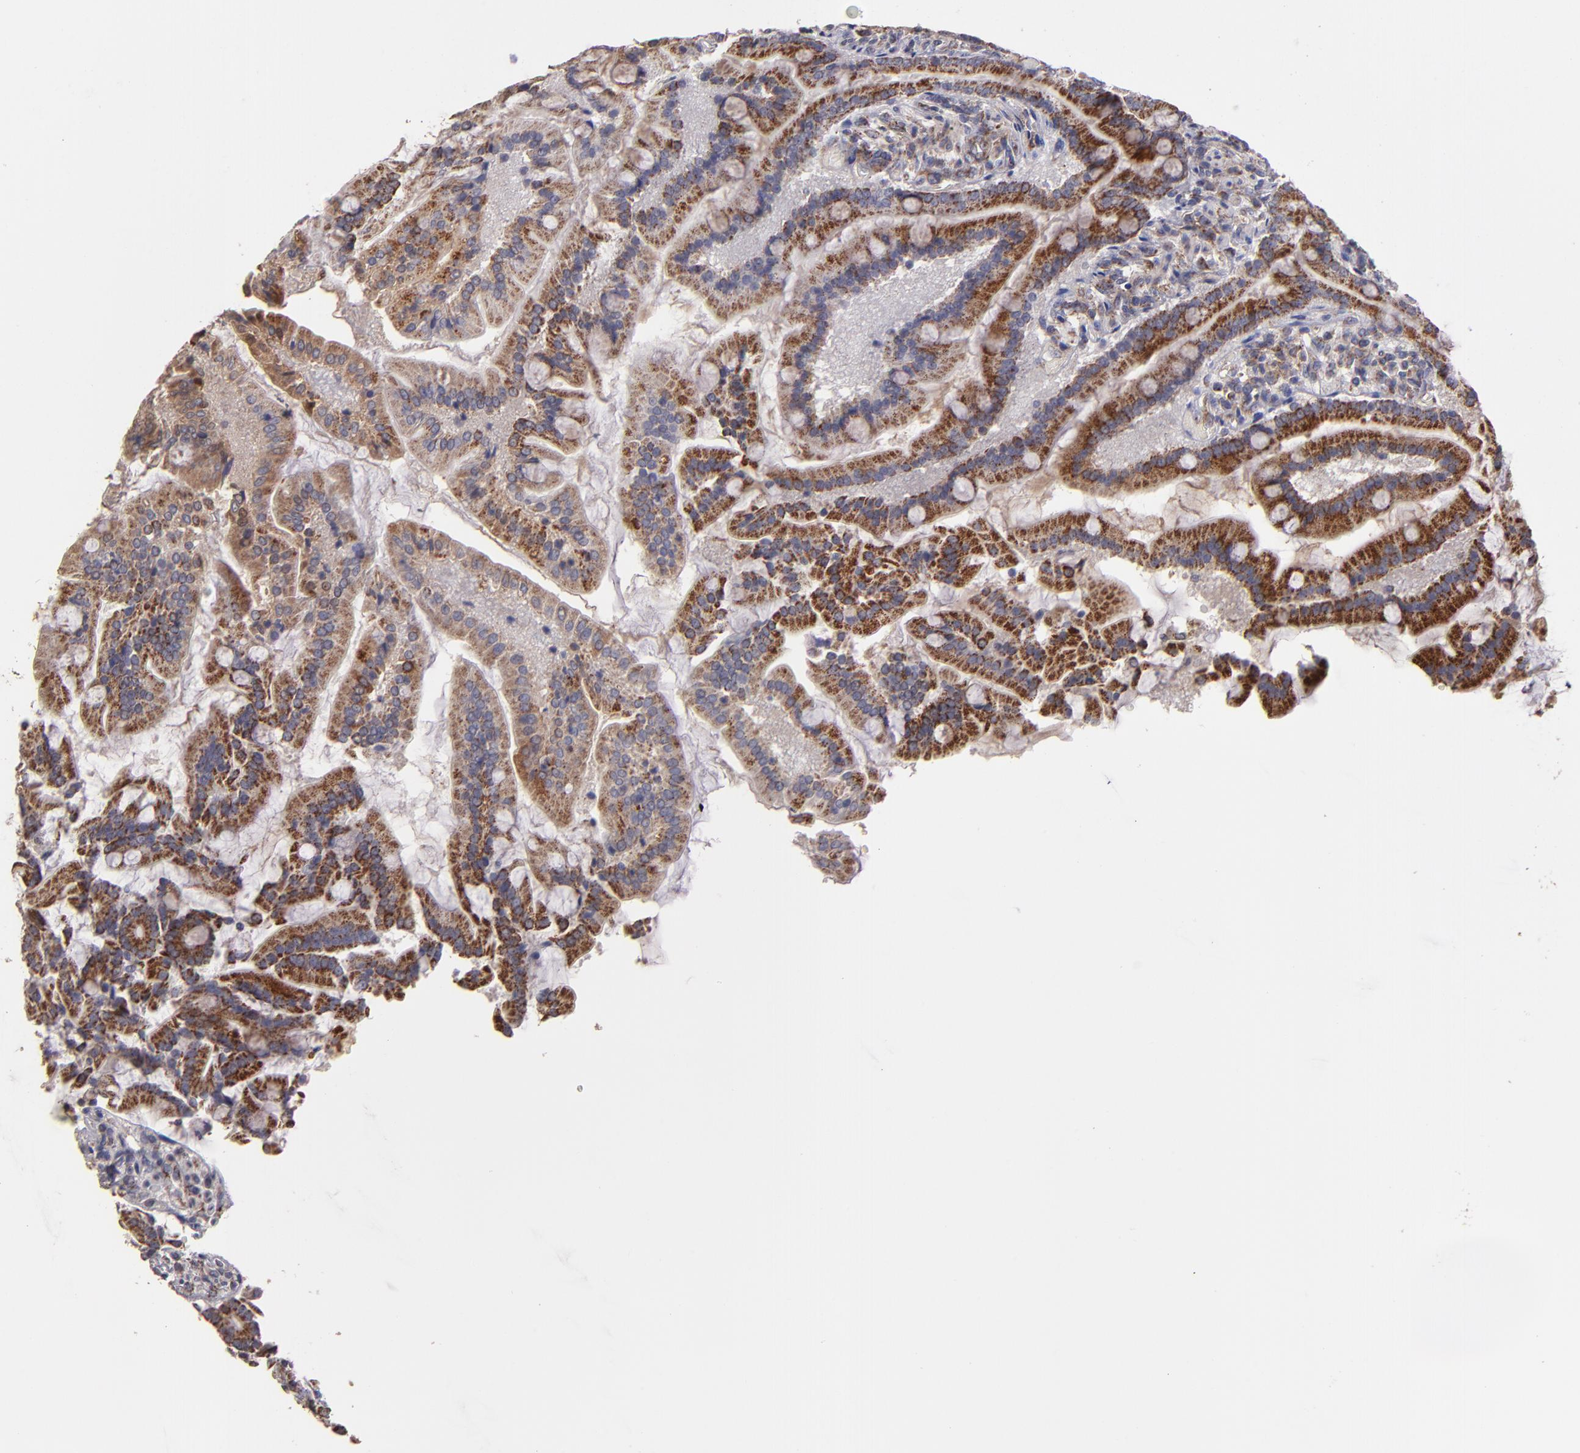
{"staining": {"intensity": "strong", "quantity": ">75%", "location": "cytoplasmic/membranous"}, "tissue": "duodenum", "cell_type": "Glandular cells", "image_type": "normal", "snomed": [{"axis": "morphology", "description": "Normal tissue, NOS"}, {"axis": "topography", "description": "Duodenum"}], "caption": "Duodenum stained for a protein (brown) shows strong cytoplasmic/membranous positive positivity in approximately >75% of glandular cells.", "gene": "CLTA", "patient": {"sex": "female", "age": 64}}